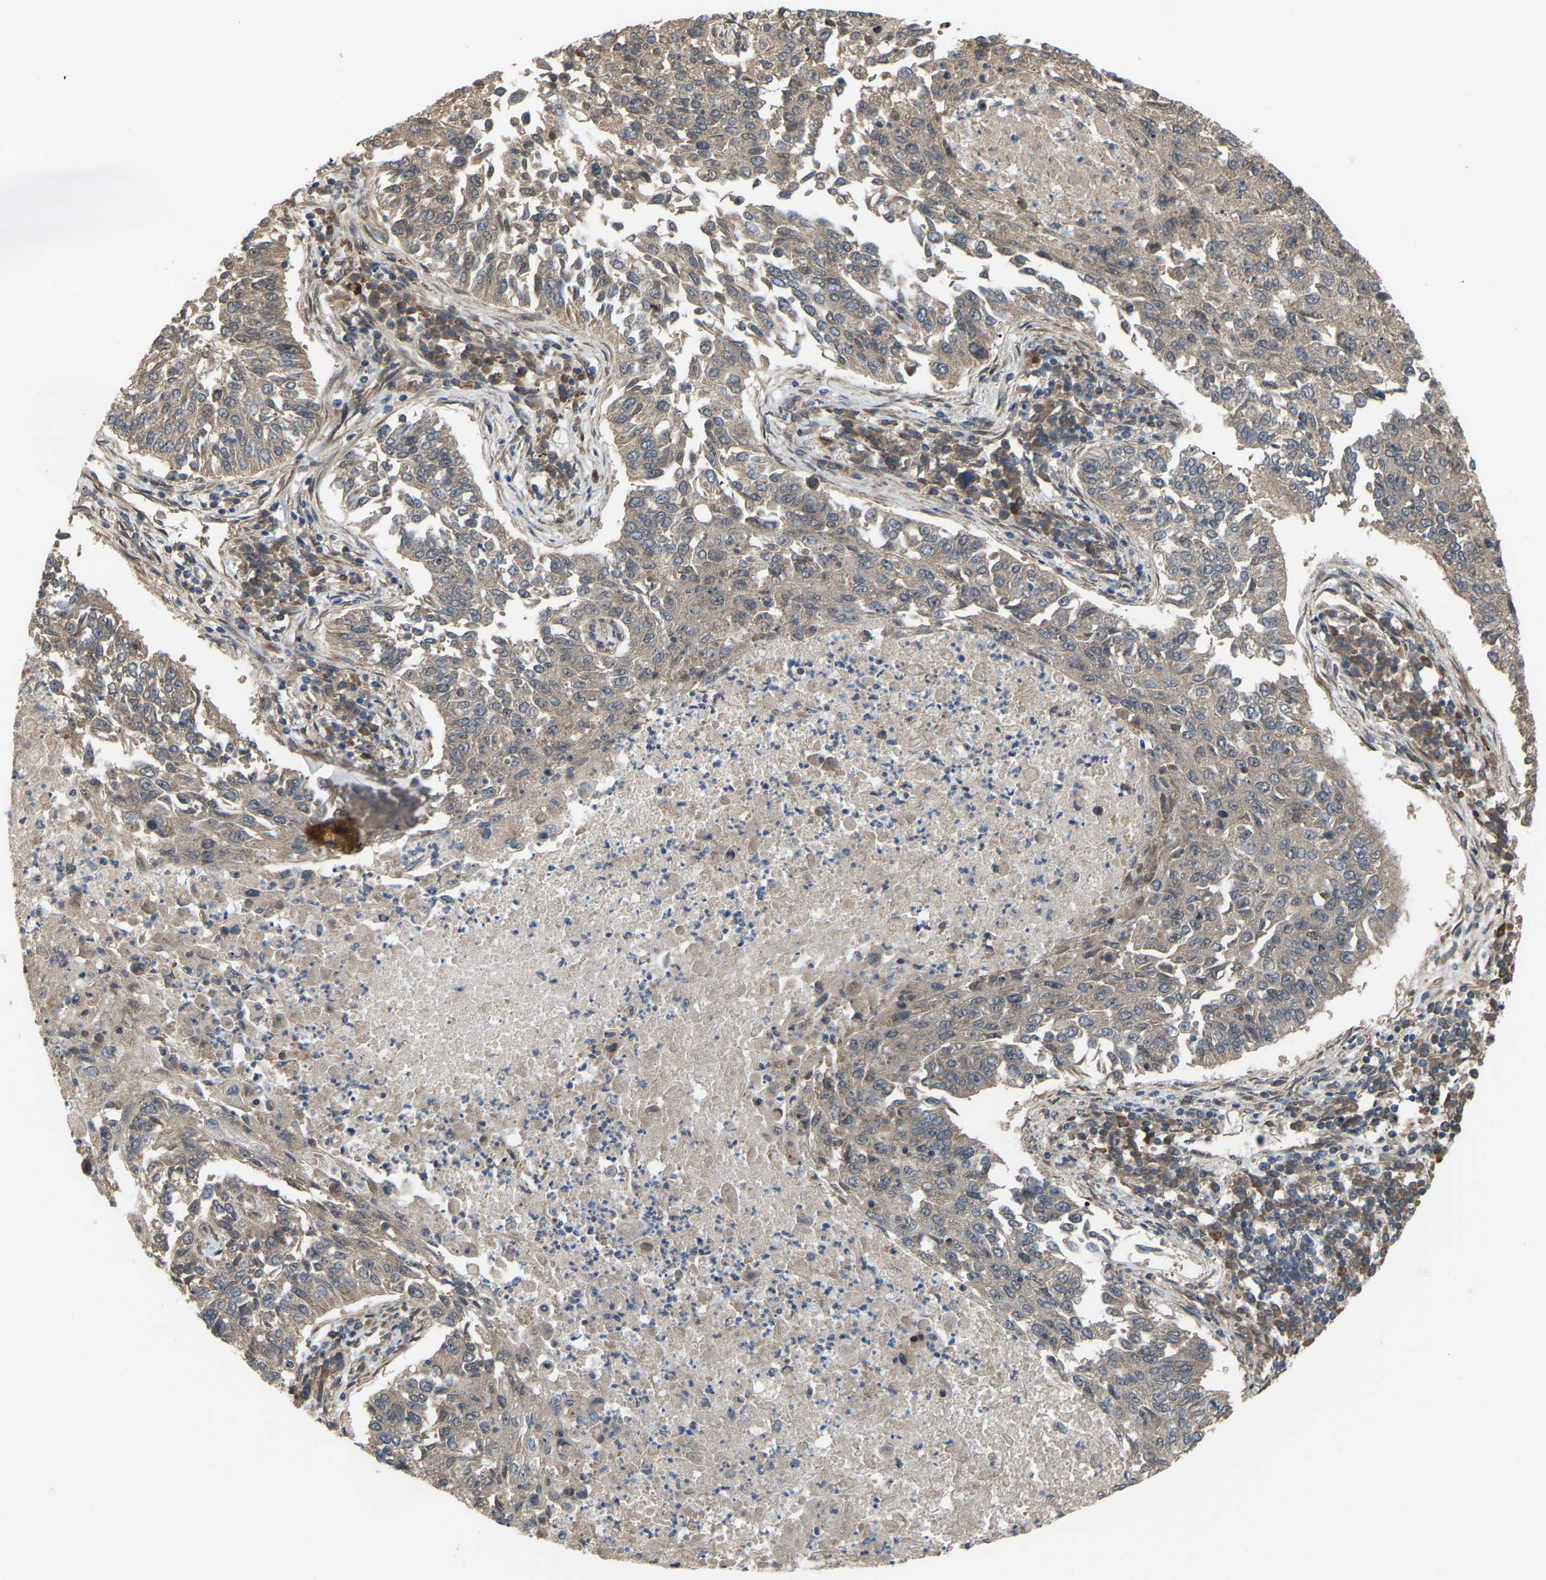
{"staining": {"intensity": "weak", "quantity": "25%-75%", "location": "cytoplasmic/membranous"}, "tissue": "lung cancer", "cell_type": "Tumor cells", "image_type": "cancer", "snomed": [{"axis": "morphology", "description": "Normal tissue, NOS"}, {"axis": "morphology", "description": "Squamous cell carcinoma, NOS"}, {"axis": "topography", "description": "Cartilage tissue"}, {"axis": "topography", "description": "Bronchus"}, {"axis": "topography", "description": "Lung"}], "caption": "An image of squamous cell carcinoma (lung) stained for a protein reveals weak cytoplasmic/membranous brown staining in tumor cells.", "gene": "CROT", "patient": {"sex": "female", "age": 49}}